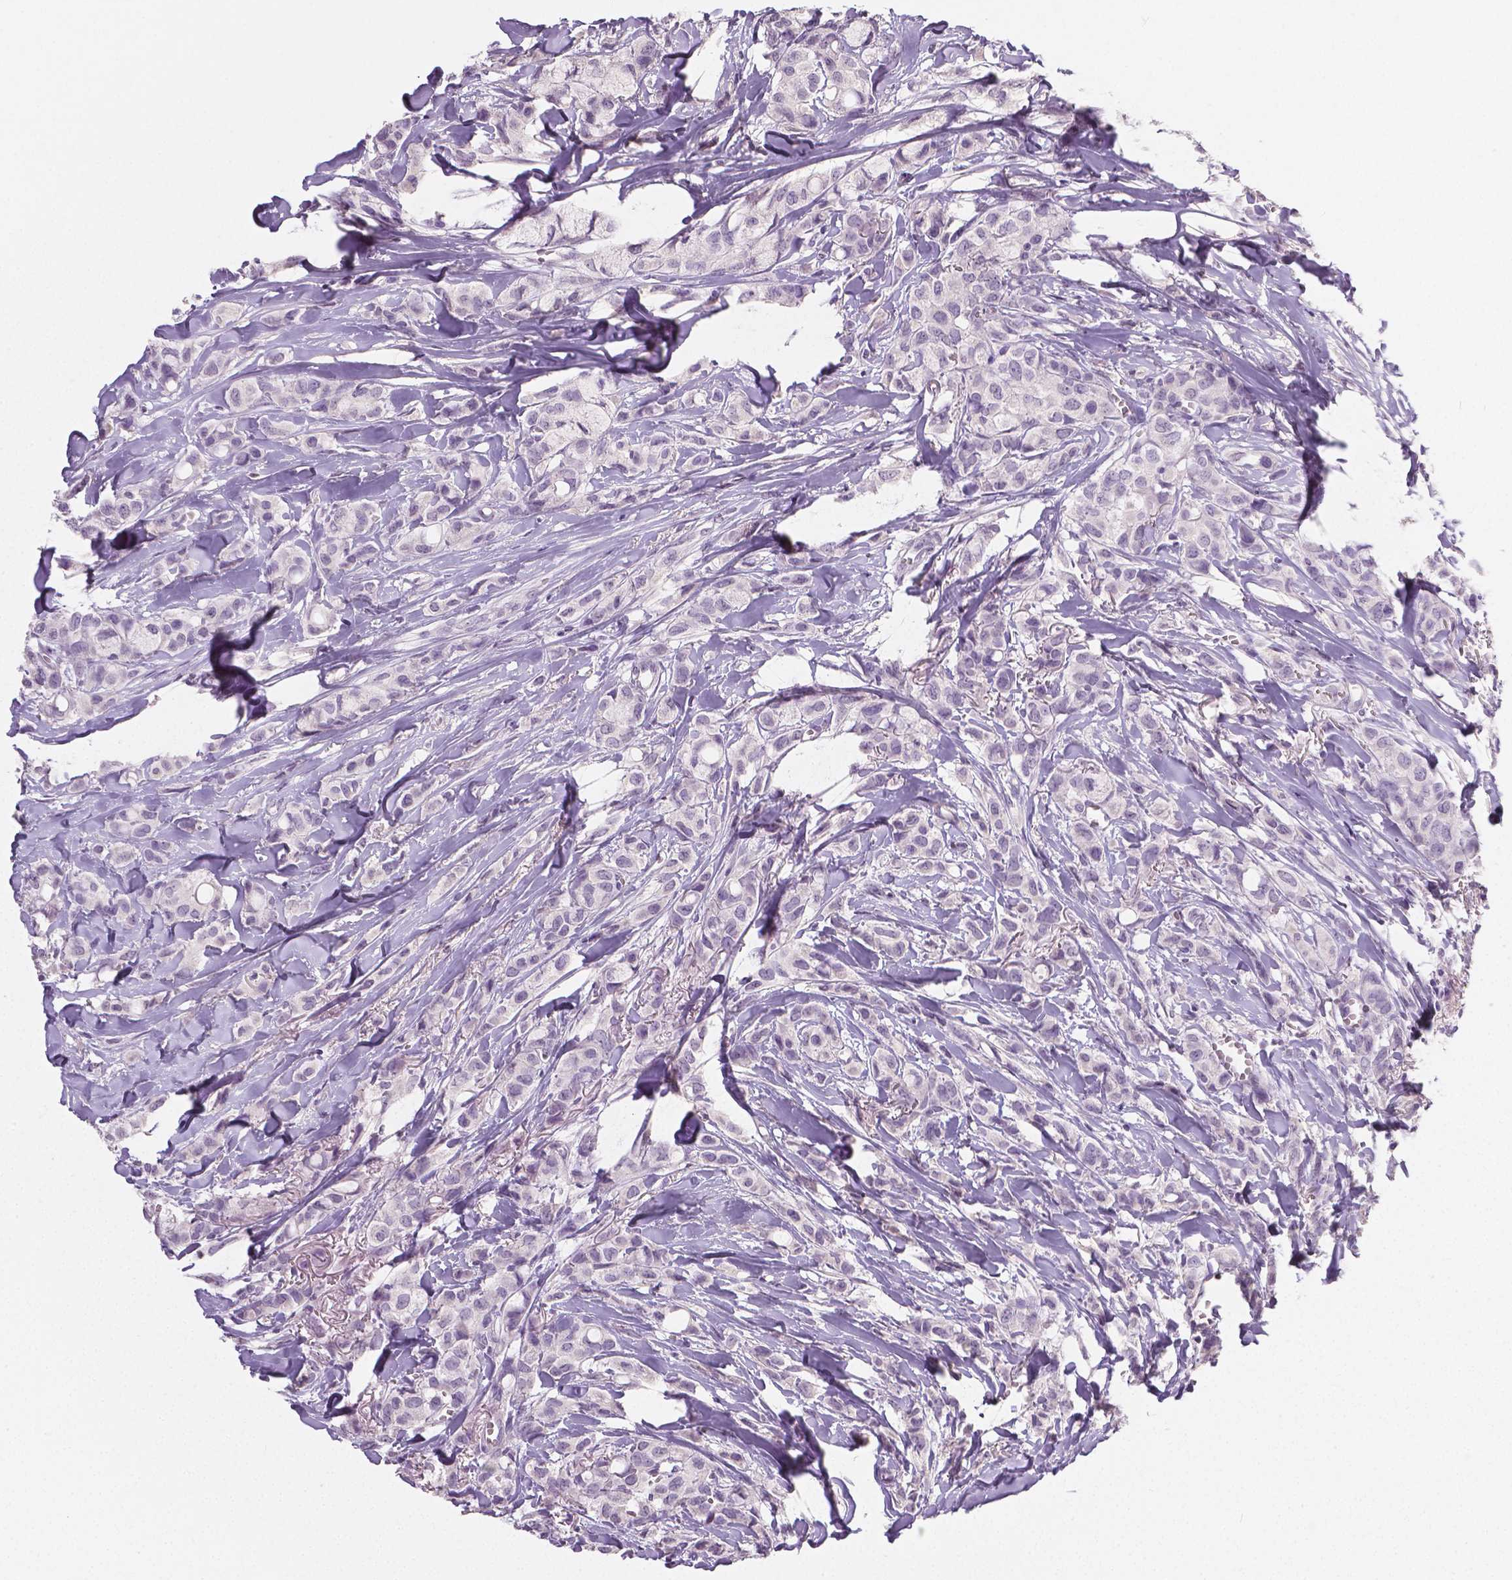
{"staining": {"intensity": "negative", "quantity": "none", "location": "none"}, "tissue": "breast cancer", "cell_type": "Tumor cells", "image_type": "cancer", "snomed": [{"axis": "morphology", "description": "Duct carcinoma"}, {"axis": "topography", "description": "Breast"}], "caption": "Photomicrograph shows no significant protein positivity in tumor cells of intraductal carcinoma (breast). (Stains: DAB (3,3'-diaminobenzidine) immunohistochemistry (IHC) with hematoxylin counter stain, Microscopy: brightfield microscopy at high magnification).", "gene": "NECAB1", "patient": {"sex": "female", "age": 85}}